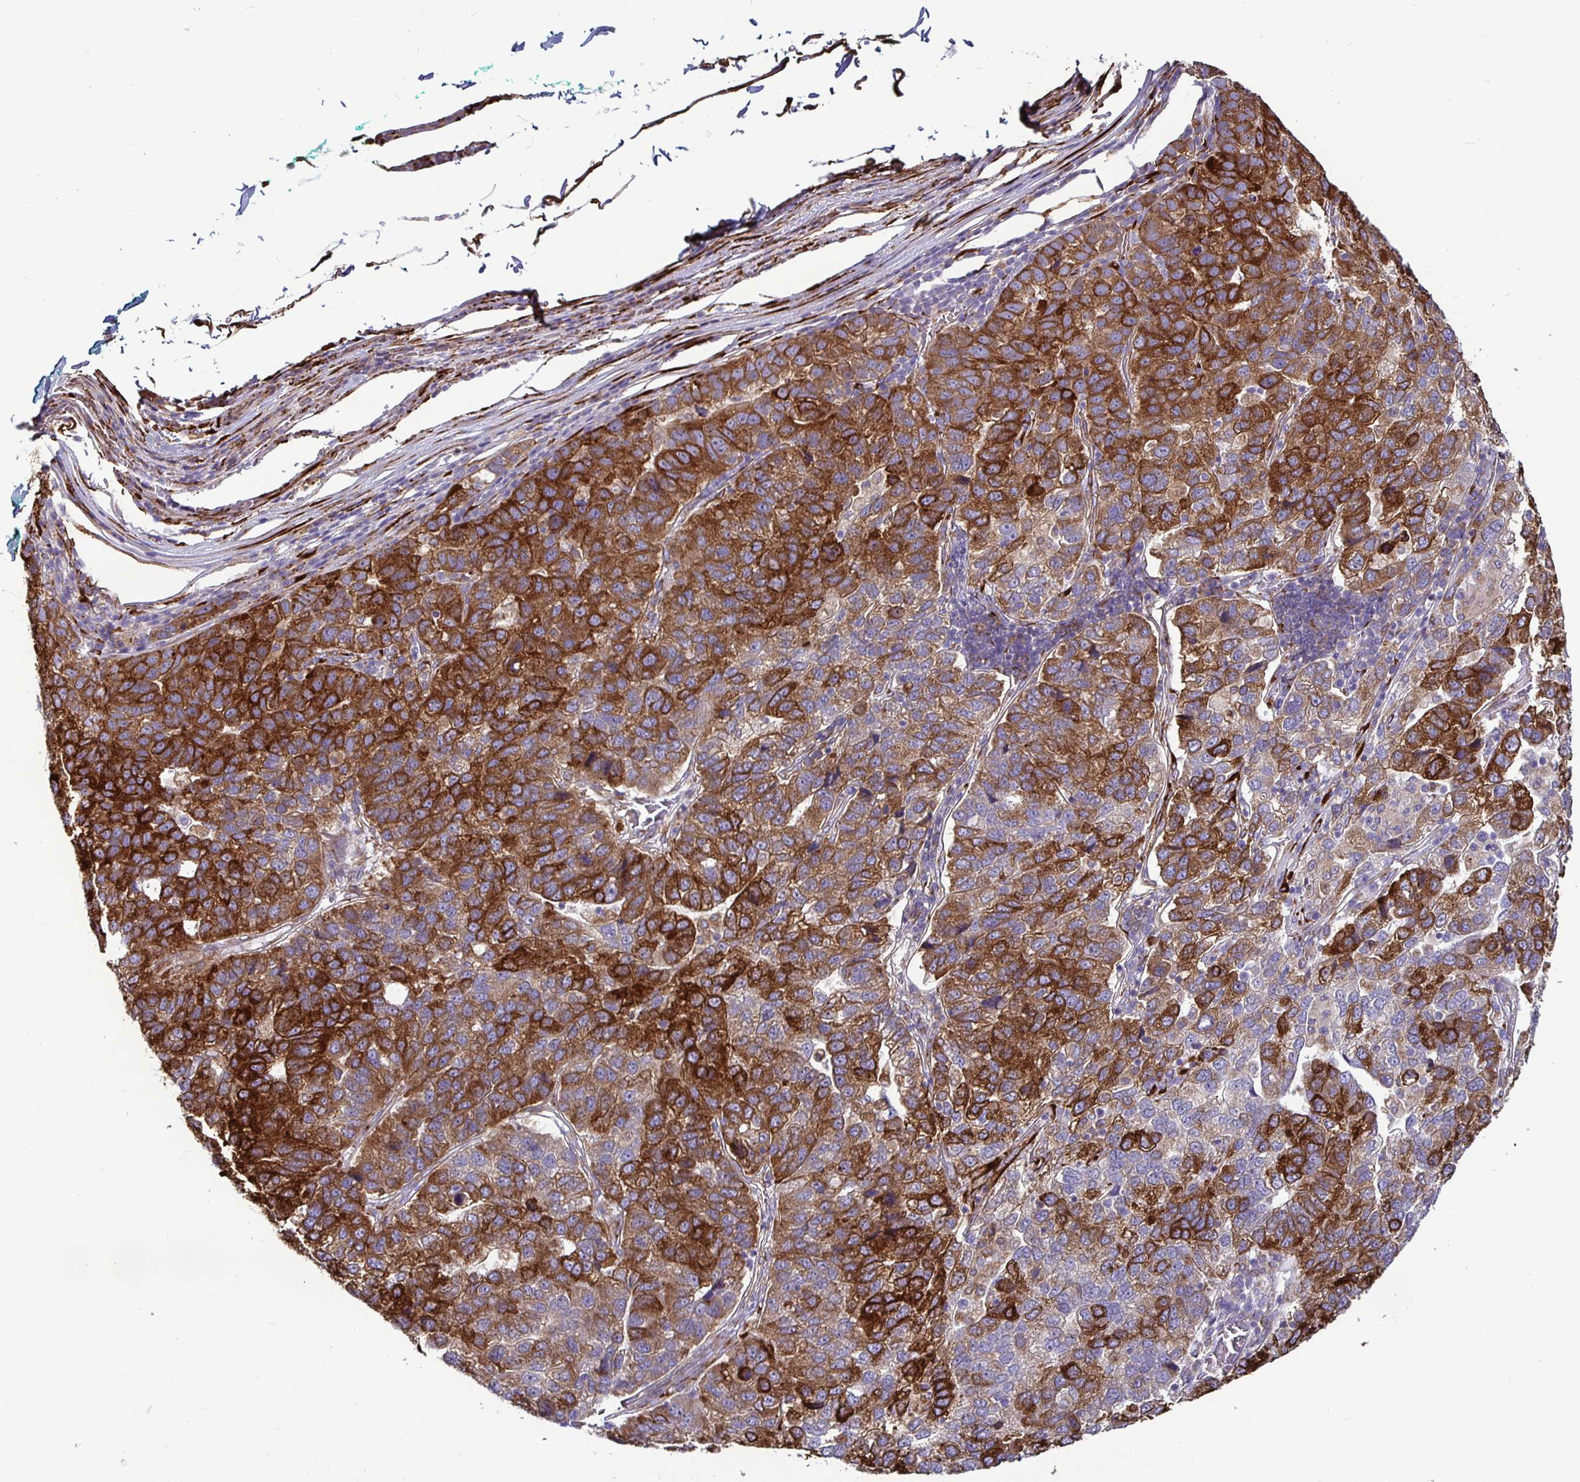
{"staining": {"intensity": "strong", "quantity": "25%-75%", "location": "cytoplasmic/membranous"}, "tissue": "pancreatic cancer", "cell_type": "Tumor cells", "image_type": "cancer", "snomed": [{"axis": "morphology", "description": "Adenocarcinoma, NOS"}, {"axis": "topography", "description": "Pancreas"}], "caption": "A photomicrograph of human pancreatic cancer stained for a protein exhibits strong cytoplasmic/membranous brown staining in tumor cells. The staining was performed using DAB (3,3'-diaminobenzidine) to visualize the protein expression in brown, while the nuclei were stained in blue with hematoxylin (Magnification: 20x).", "gene": "P4HA2", "patient": {"sex": "female", "age": 61}}